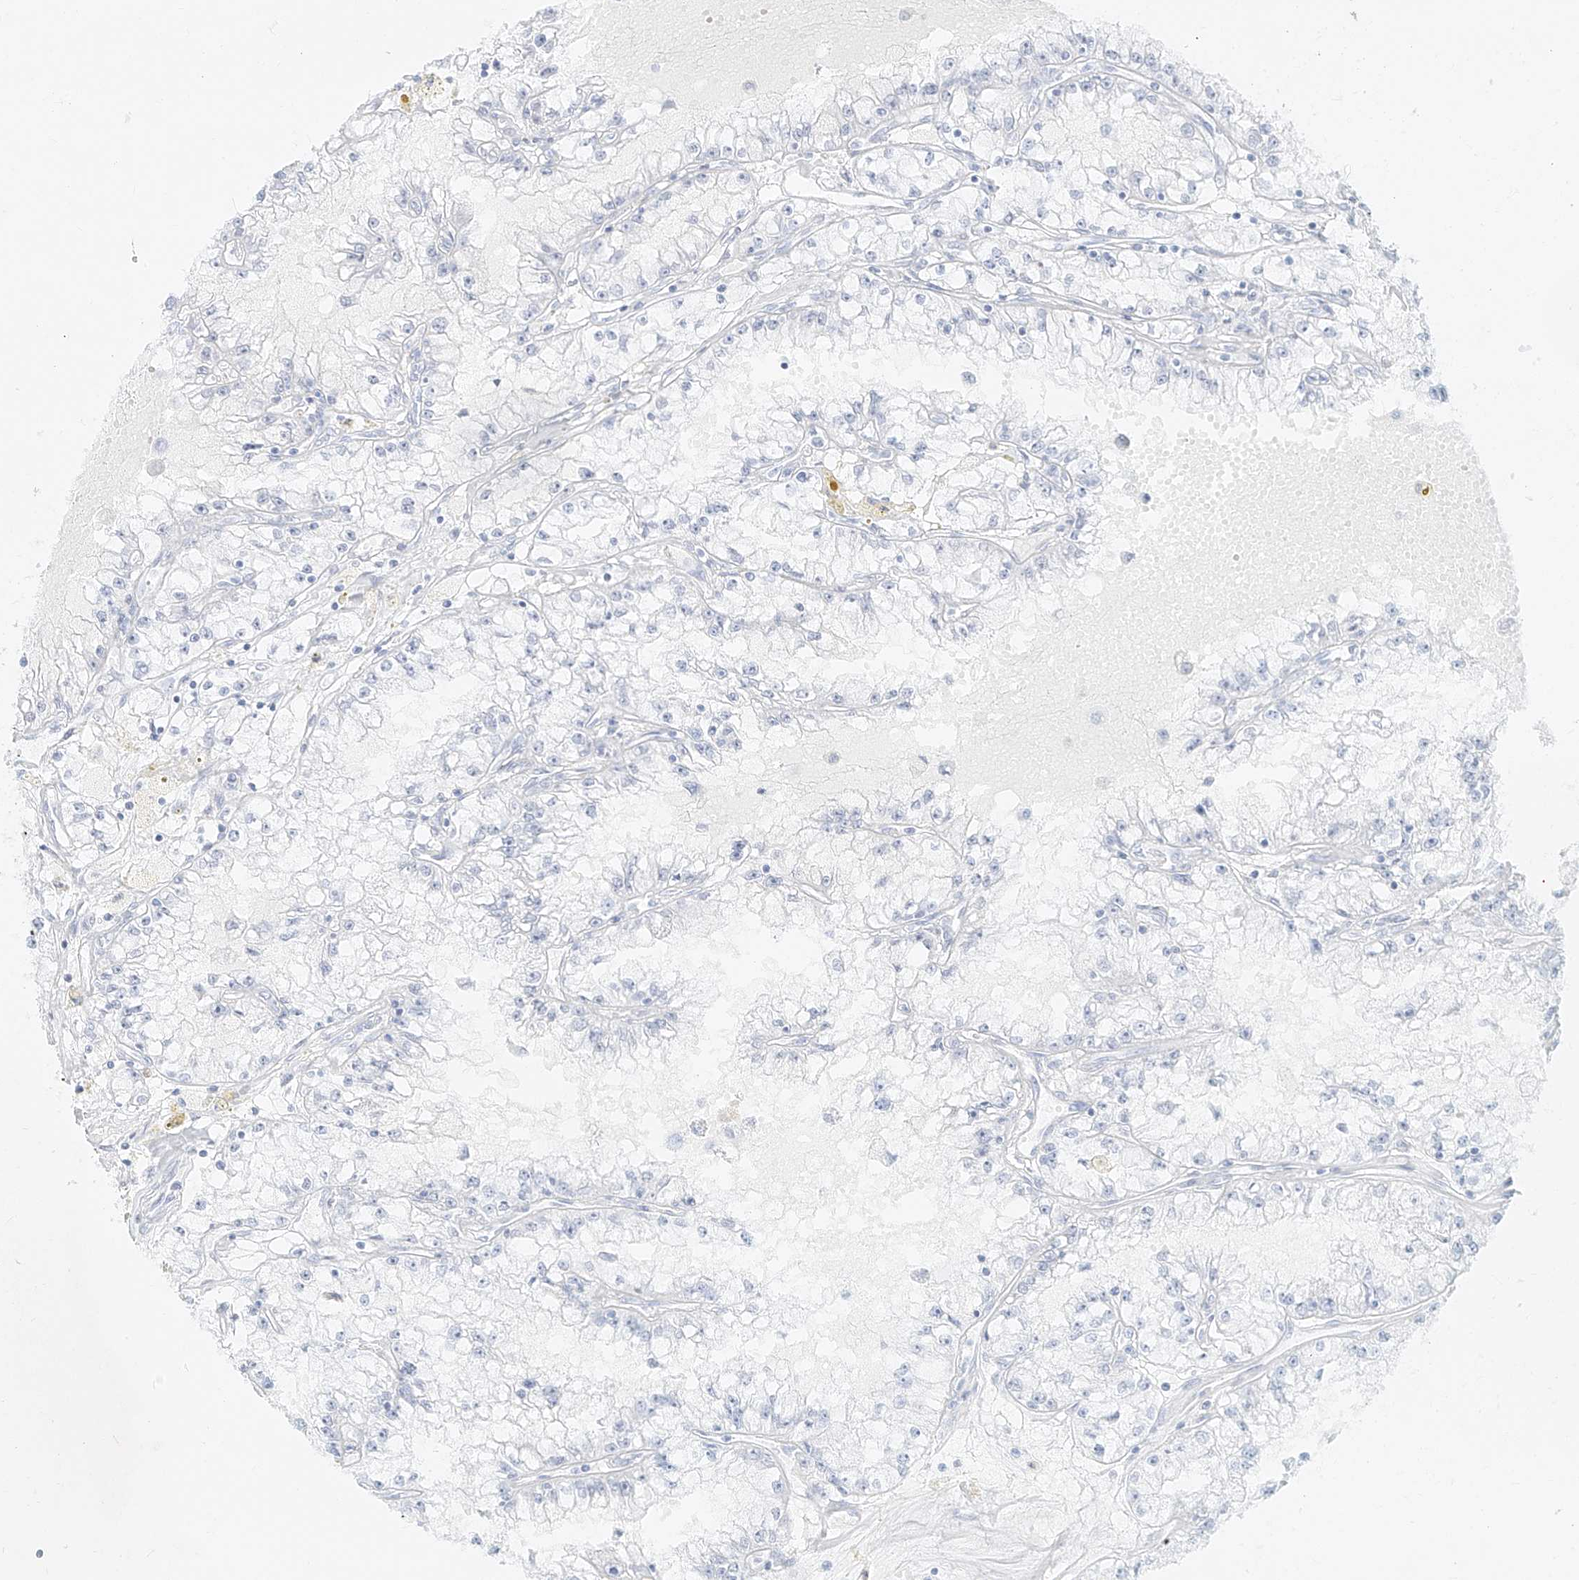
{"staining": {"intensity": "moderate", "quantity": "25%-75%", "location": "cytoplasmic/membranous"}, "tissue": "renal cancer", "cell_type": "Tumor cells", "image_type": "cancer", "snomed": [{"axis": "morphology", "description": "Adenocarcinoma, NOS"}, {"axis": "topography", "description": "Kidney"}], "caption": "This histopathology image displays renal cancer stained with immunohistochemistry (IHC) to label a protein in brown. The cytoplasmic/membranous of tumor cells show moderate positivity for the protein. Nuclei are counter-stained blue.", "gene": "MTX2", "patient": {"sex": "male", "age": 56}}